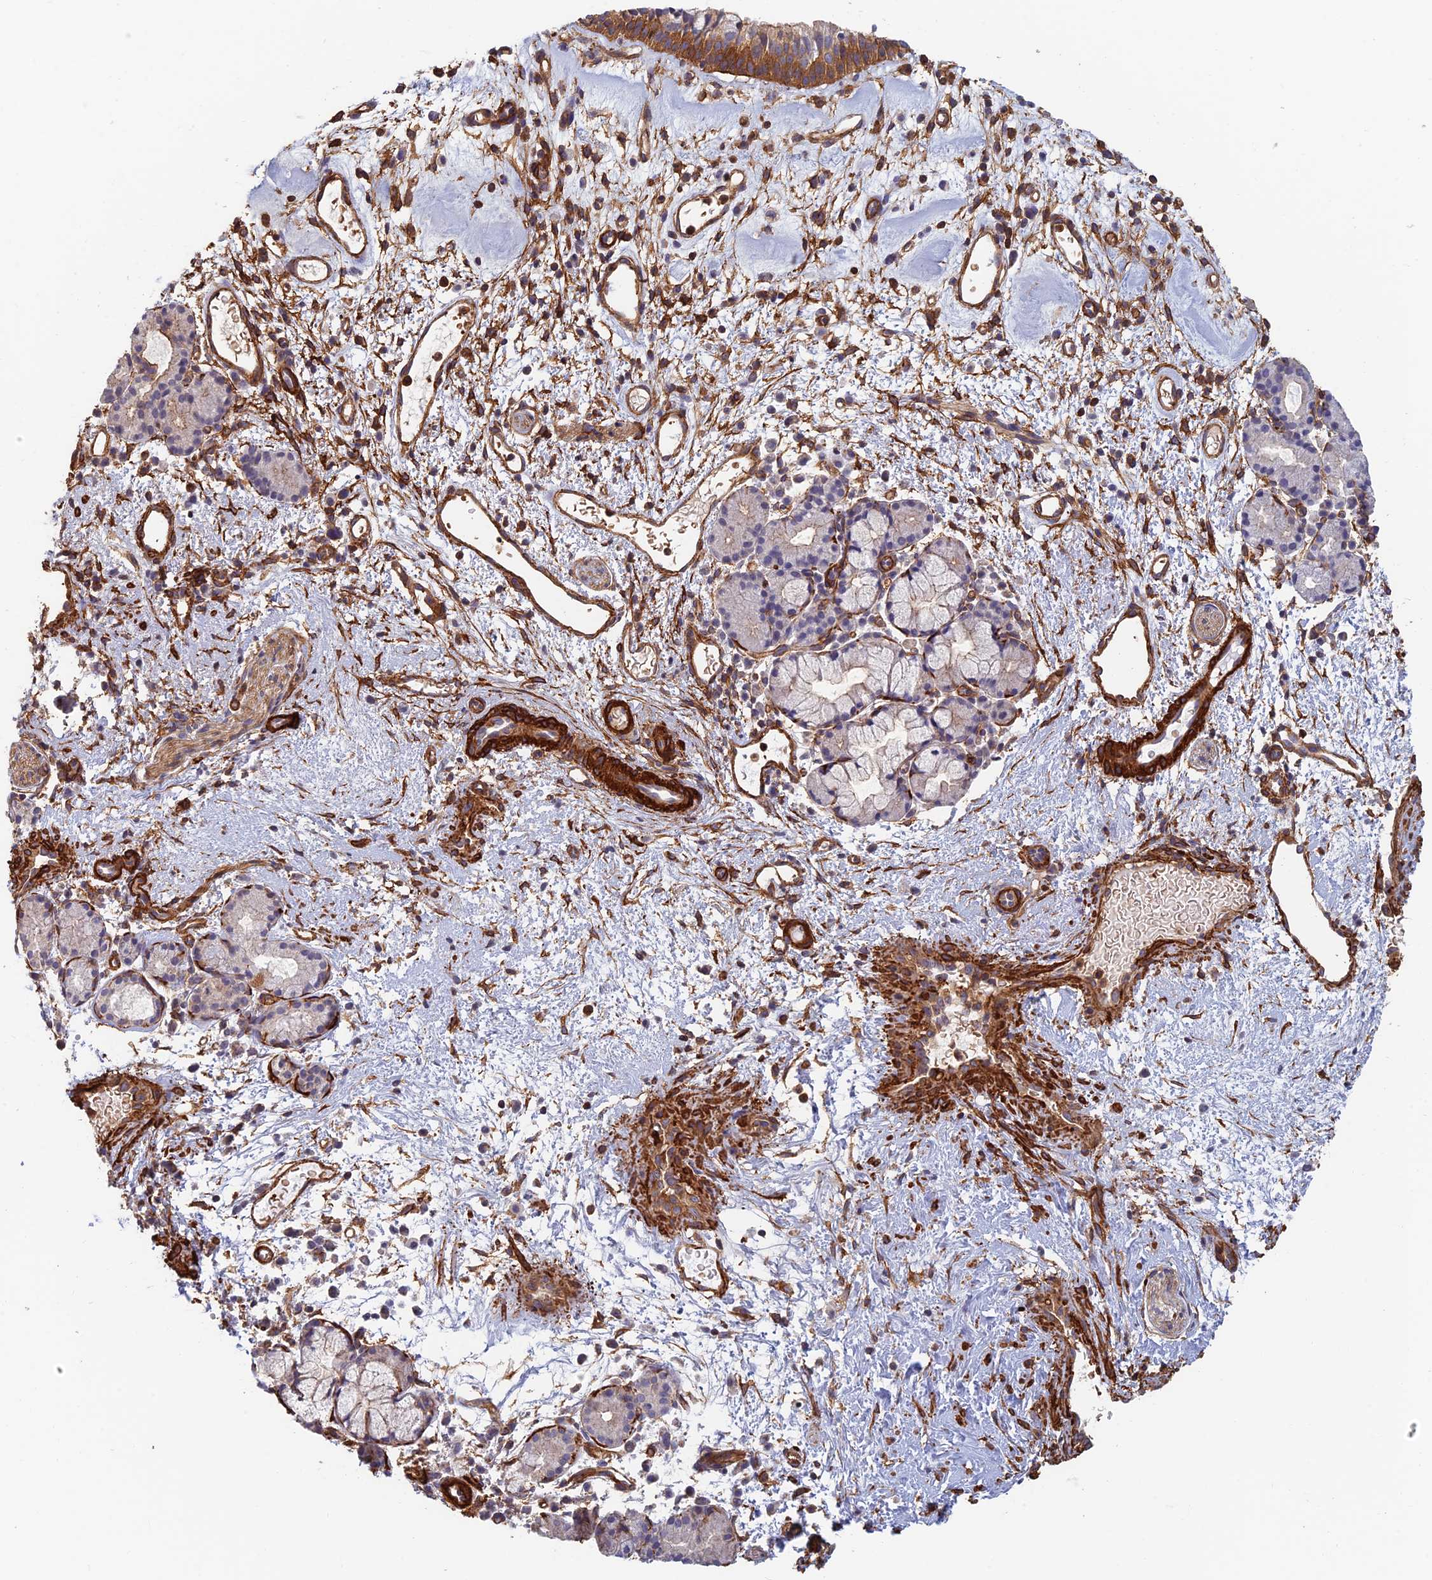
{"staining": {"intensity": "strong", "quantity": ">75%", "location": "cytoplasmic/membranous"}, "tissue": "nasopharynx", "cell_type": "Respiratory epithelial cells", "image_type": "normal", "snomed": [{"axis": "morphology", "description": "Normal tissue, NOS"}, {"axis": "topography", "description": "Nasopharynx"}], "caption": "Protein staining of normal nasopharynx shows strong cytoplasmic/membranous staining in approximately >75% of respiratory epithelial cells. (Brightfield microscopy of DAB IHC at high magnification).", "gene": "PAK4", "patient": {"sex": "male", "age": 82}}